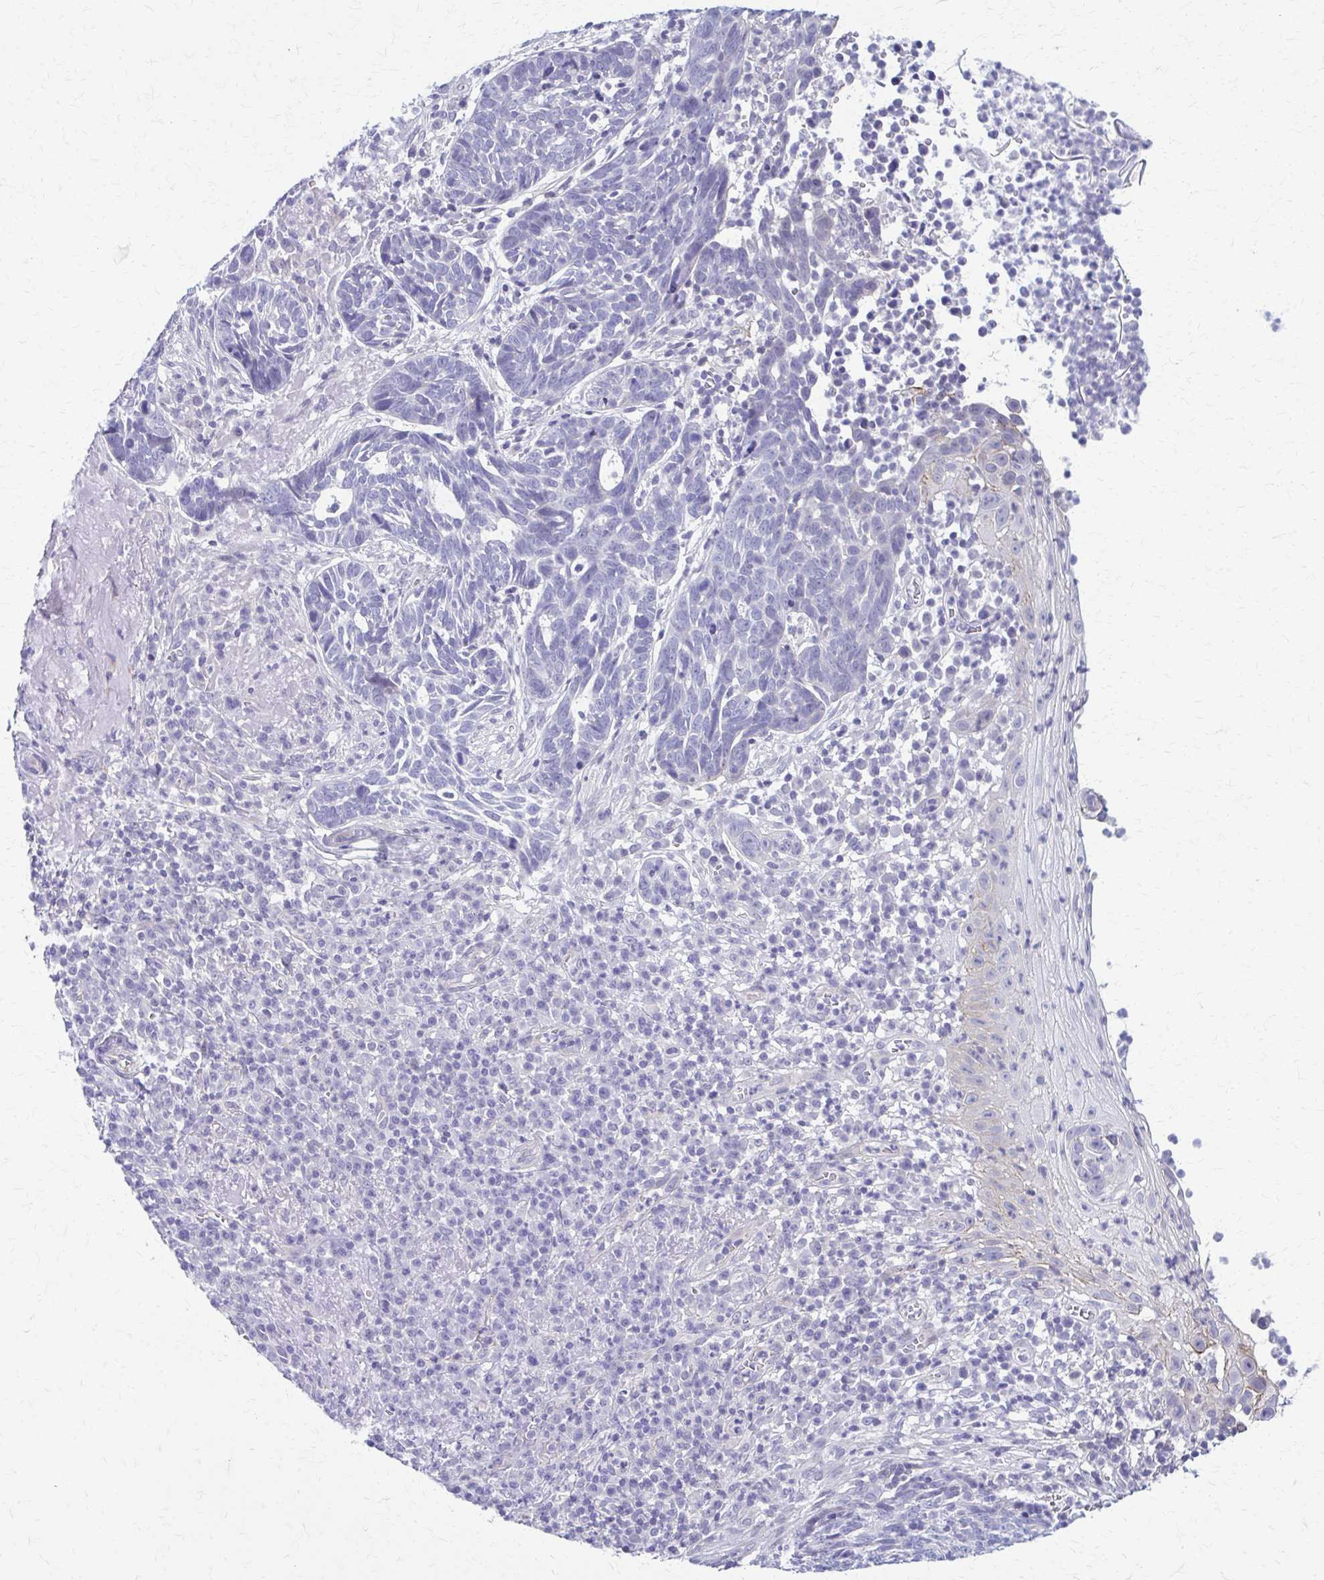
{"staining": {"intensity": "negative", "quantity": "none", "location": "none"}, "tissue": "skin cancer", "cell_type": "Tumor cells", "image_type": "cancer", "snomed": [{"axis": "morphology", "description": "Basal cell carcinoma"}, {"axis": "topography", "description": "Skin"}, {"axis": "topography", "description": "Skin of face"}], "caption": "A high-resolution histopathology image shows immunohistochemistry staining of skin cancer, which exhibits no significant staining in tumor cells.", "gene": "RHOBTB2", "patient": {"sex": "female", "age": 95}}